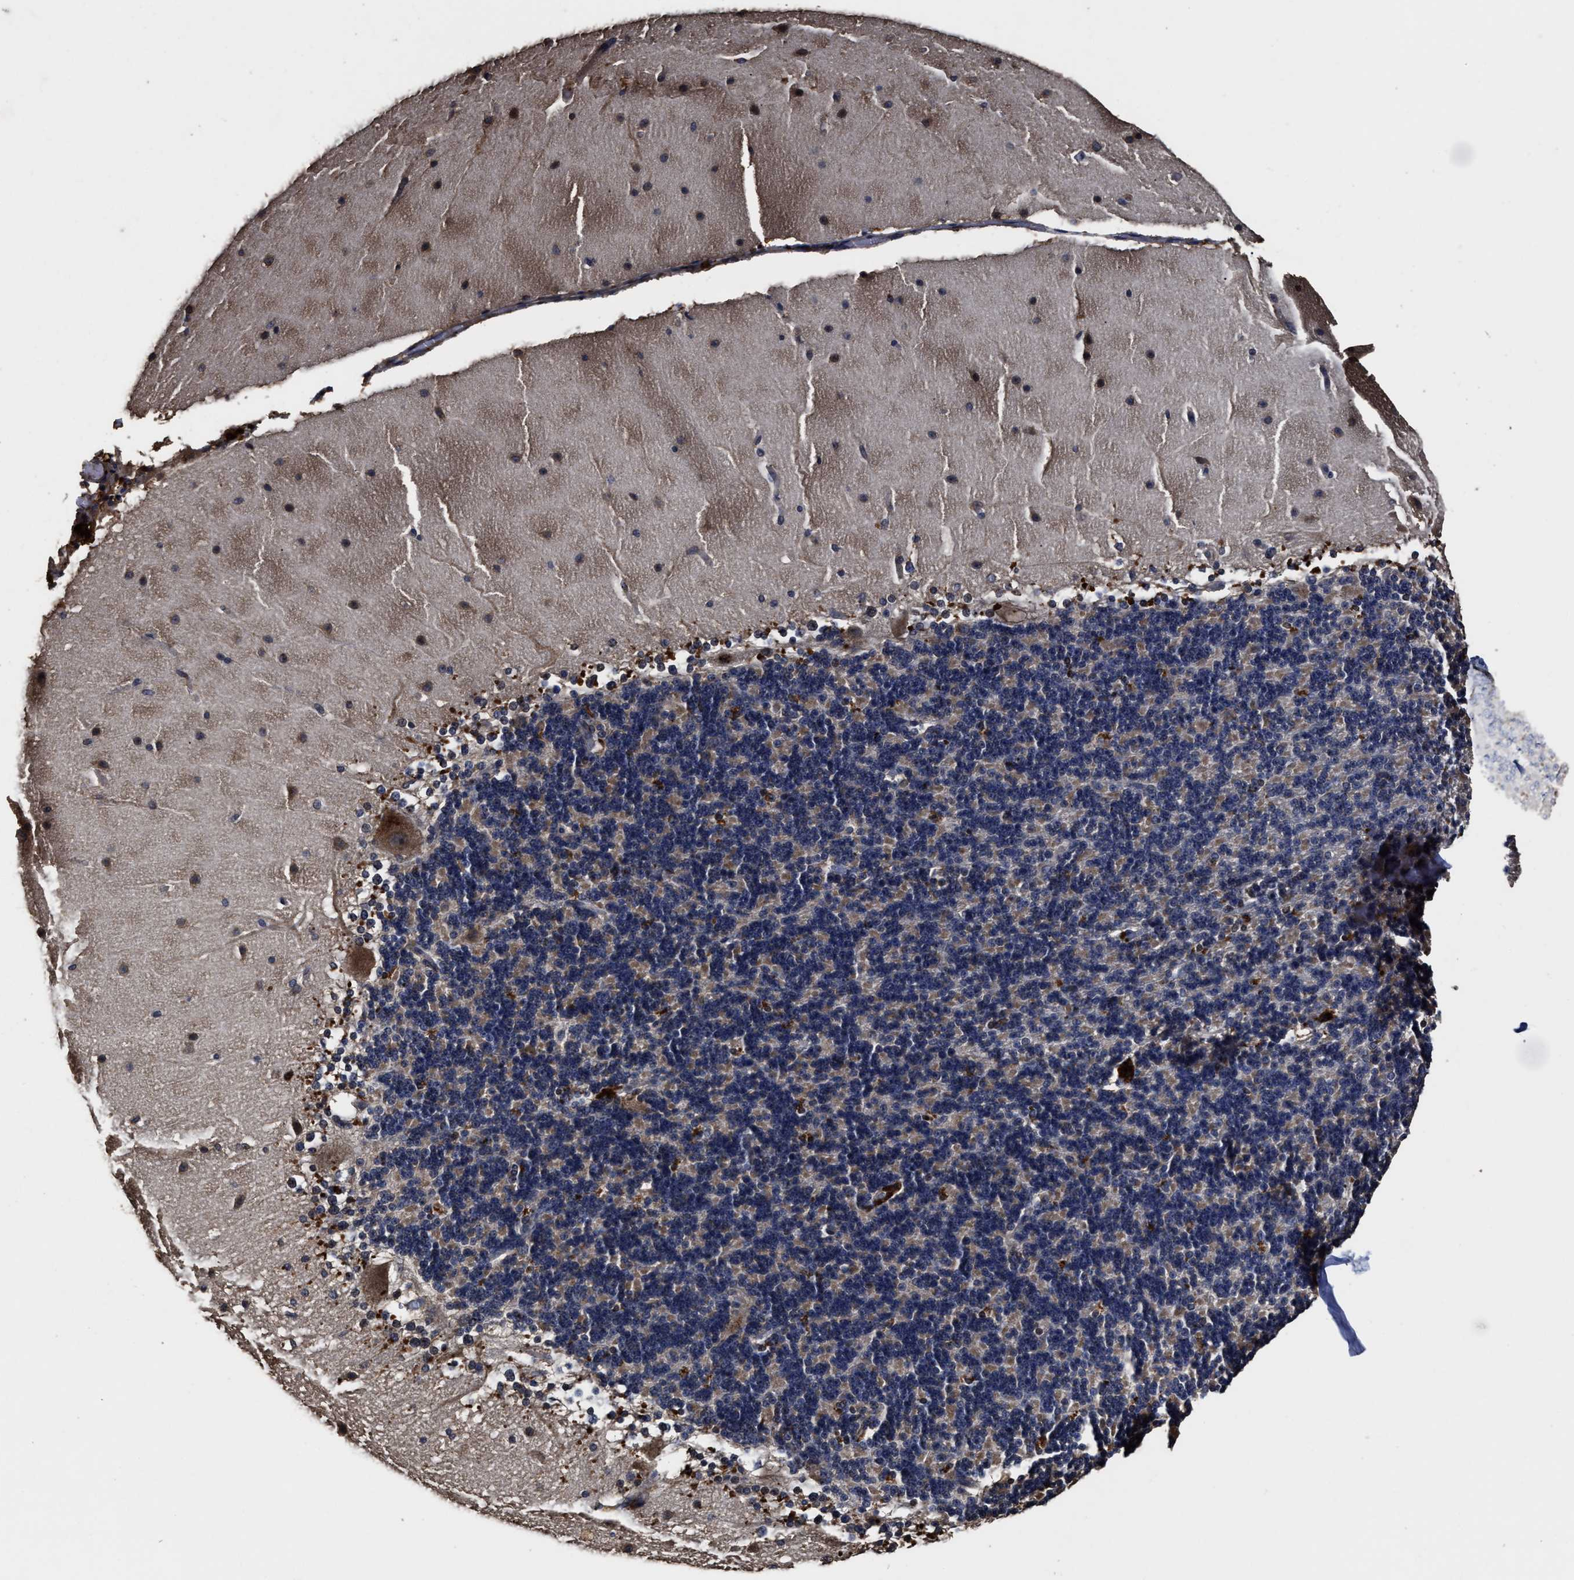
{"staining": {"intensity": "negative", "quantity": "none", "location": "none"}, "tissue": "cerebellum", "cell_type": "Cells in granular layer", "image_type": "normal", "snomed": [{"axis": "morphology", "description": "Normal tissue, NOS"}, {"axis": "topography", "description": "Cerebellum"}], "caption": "Immunohistochemistry (IHC) histopathology image of normal cerebellum stained for a protein (brown), which demonstrates no staining in cells in granular layer. (DAB immunohistochemistry, high magnification).", "gene": "PPM1K", "patient": {"sex": "female", "age": 19}}